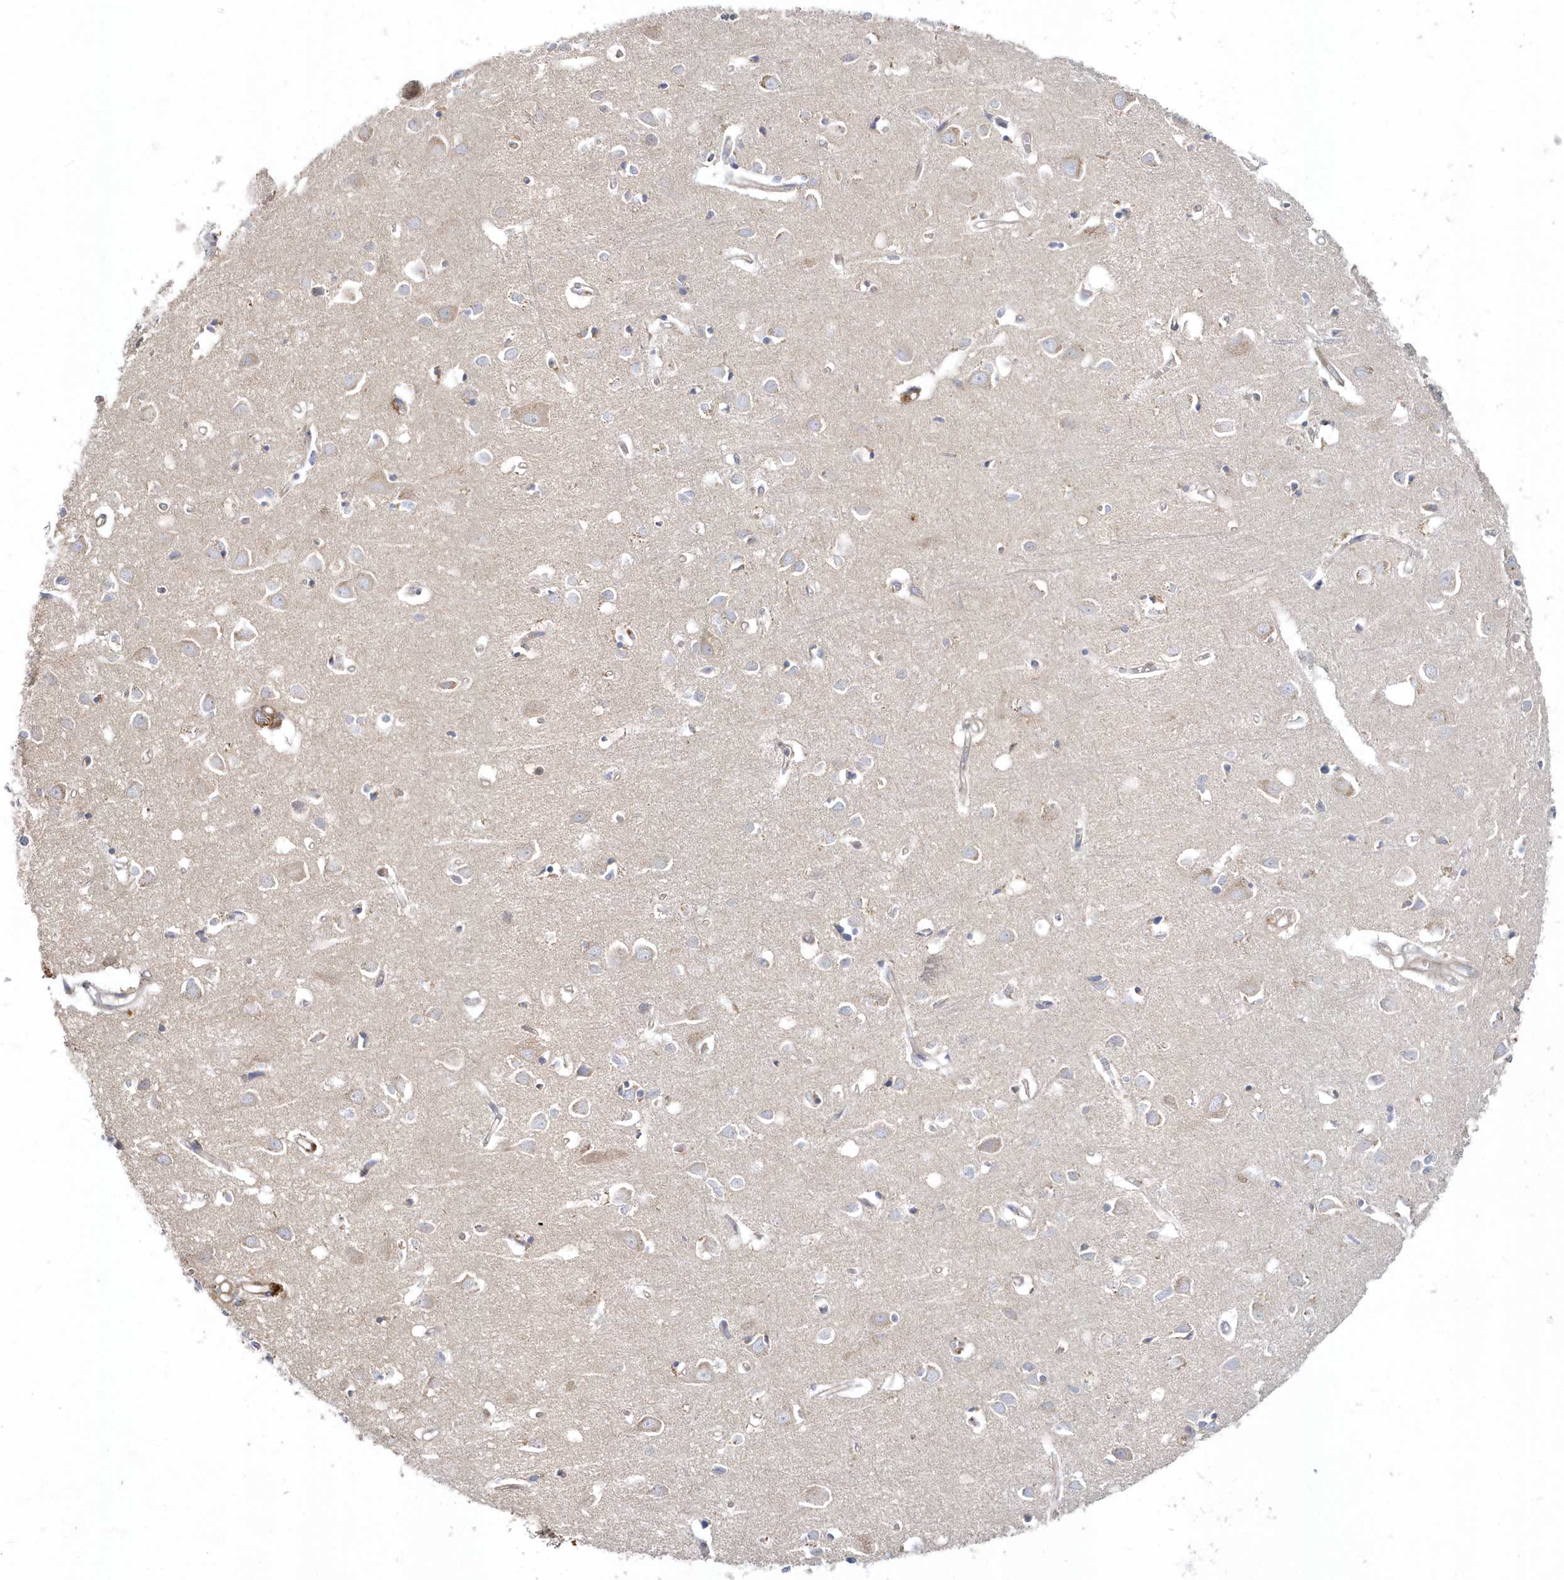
{"staining": {"intensity": "negative", "quantity": "none", "location": "none"}, "tissue": "cerebral cortex", "cell_type": "Endothelial cells", "image_type": "normal", "snomed": [{"axis": "morphology", "description": "Normal tissue, NOS"}, {"axis": "topography", "description": "Cerebral cortex"}], "caption": "Endothelial cells are negative for brown protein staining in benign cerebral cortex.", "gene": "LEXM", "patient": {"sex": "female", "age": 64}}